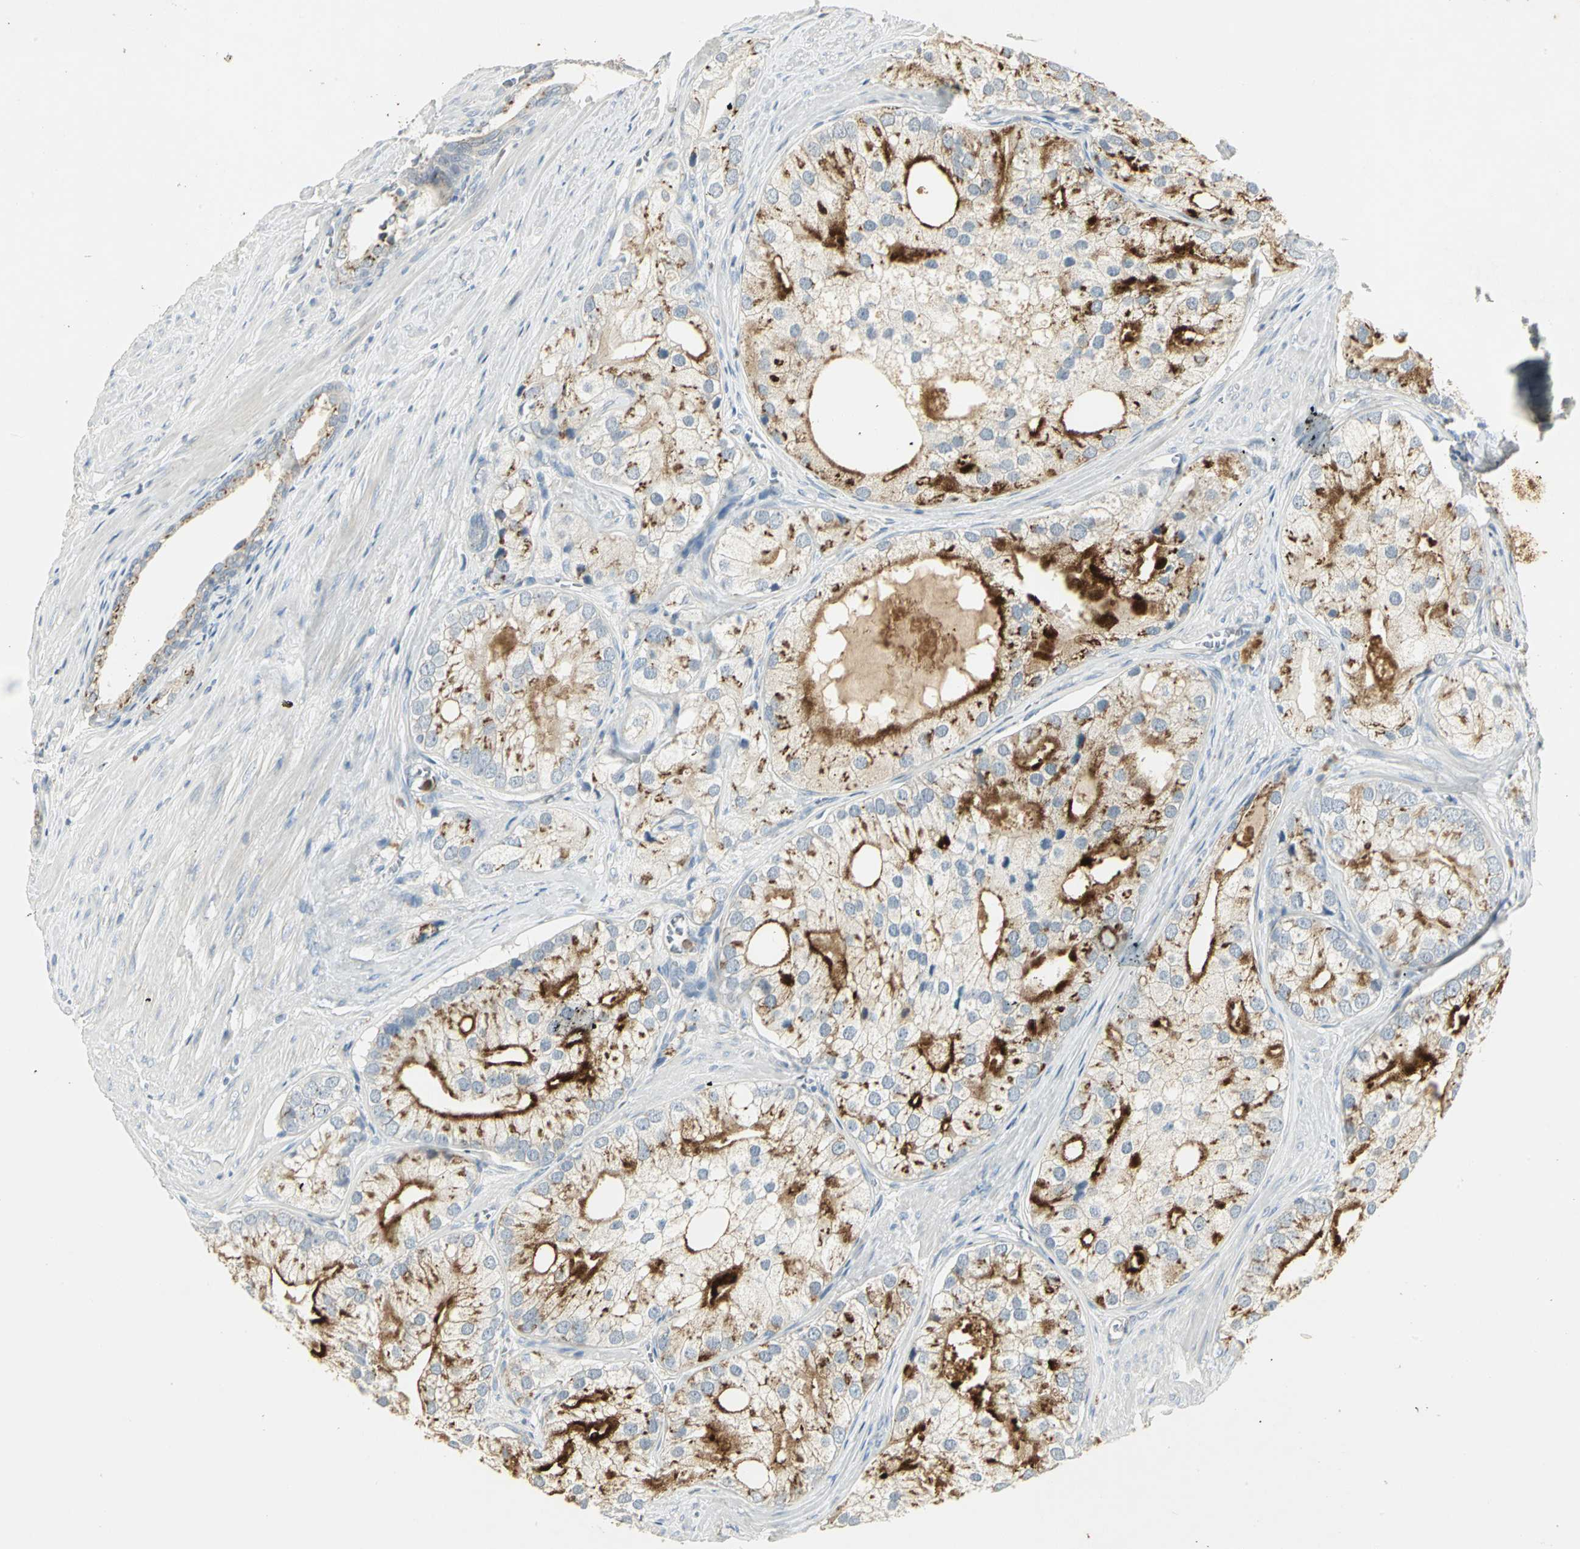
{"staining": {"intensity": "strong", "quantity": "25%-75%", "location": "cytoplasmic/membranous"}, "tissue": "prostate cancer", "cell_type": "Tumor cells", "image_type": "cancer", "snomed": [{"axis": "morphology", "description": "Adenocarcinoma, Low grade"}, {"axis": "topography", "description": "Prostate"}], "caption": "Strong cytoplasmic/membranous protein positivity is appreciated in about 25%-75% of tumor cells in prostate low-grade adenocarcinoma. Nuclei are stained in blue.", "gene": "TM9SF2", "patient": {"sex": "male", "age": 69}}